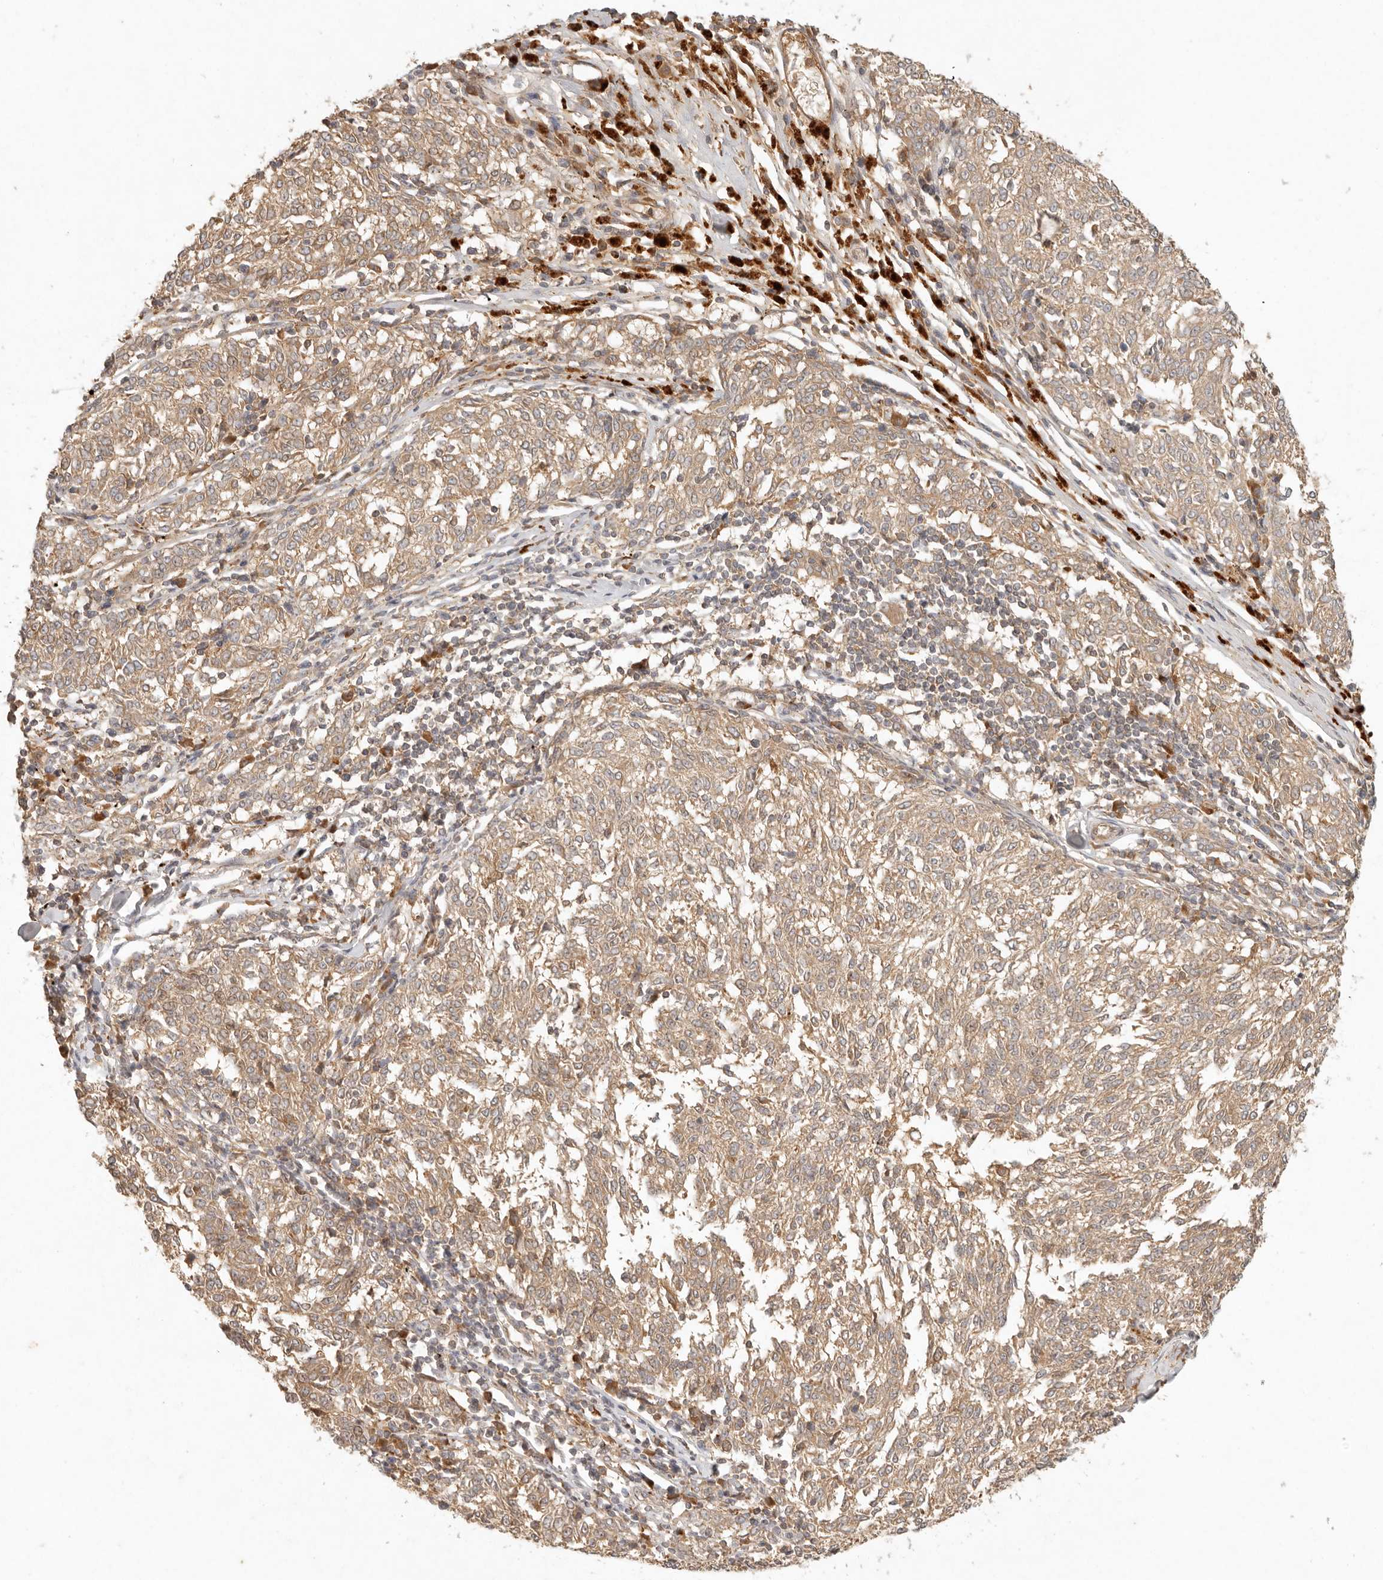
{"staining": {"intensity": "weak", "quantity": ">75%", "location": "cytoplasmic/membranous"}, "tissue": "melanoma", "cell_type": "Tumor cells", "image_type": "cancer", "snomed": [{"axis": "morphology", "description": "Malignant melanoma, NOS"}, {"axis": "topography", "description": "Skin"}], "caption": "High-power microscopy captured an immunohistochemistry (IHC) image of malignant melanoma, revealing weak cytoplasmic/membranous staining in approximately >75% of tumor cells. (Brightfield microscopy of DAB IHC at high magnification).", "gene": "ANKRD61", "patient": {"sex": "female", "age": 72}}